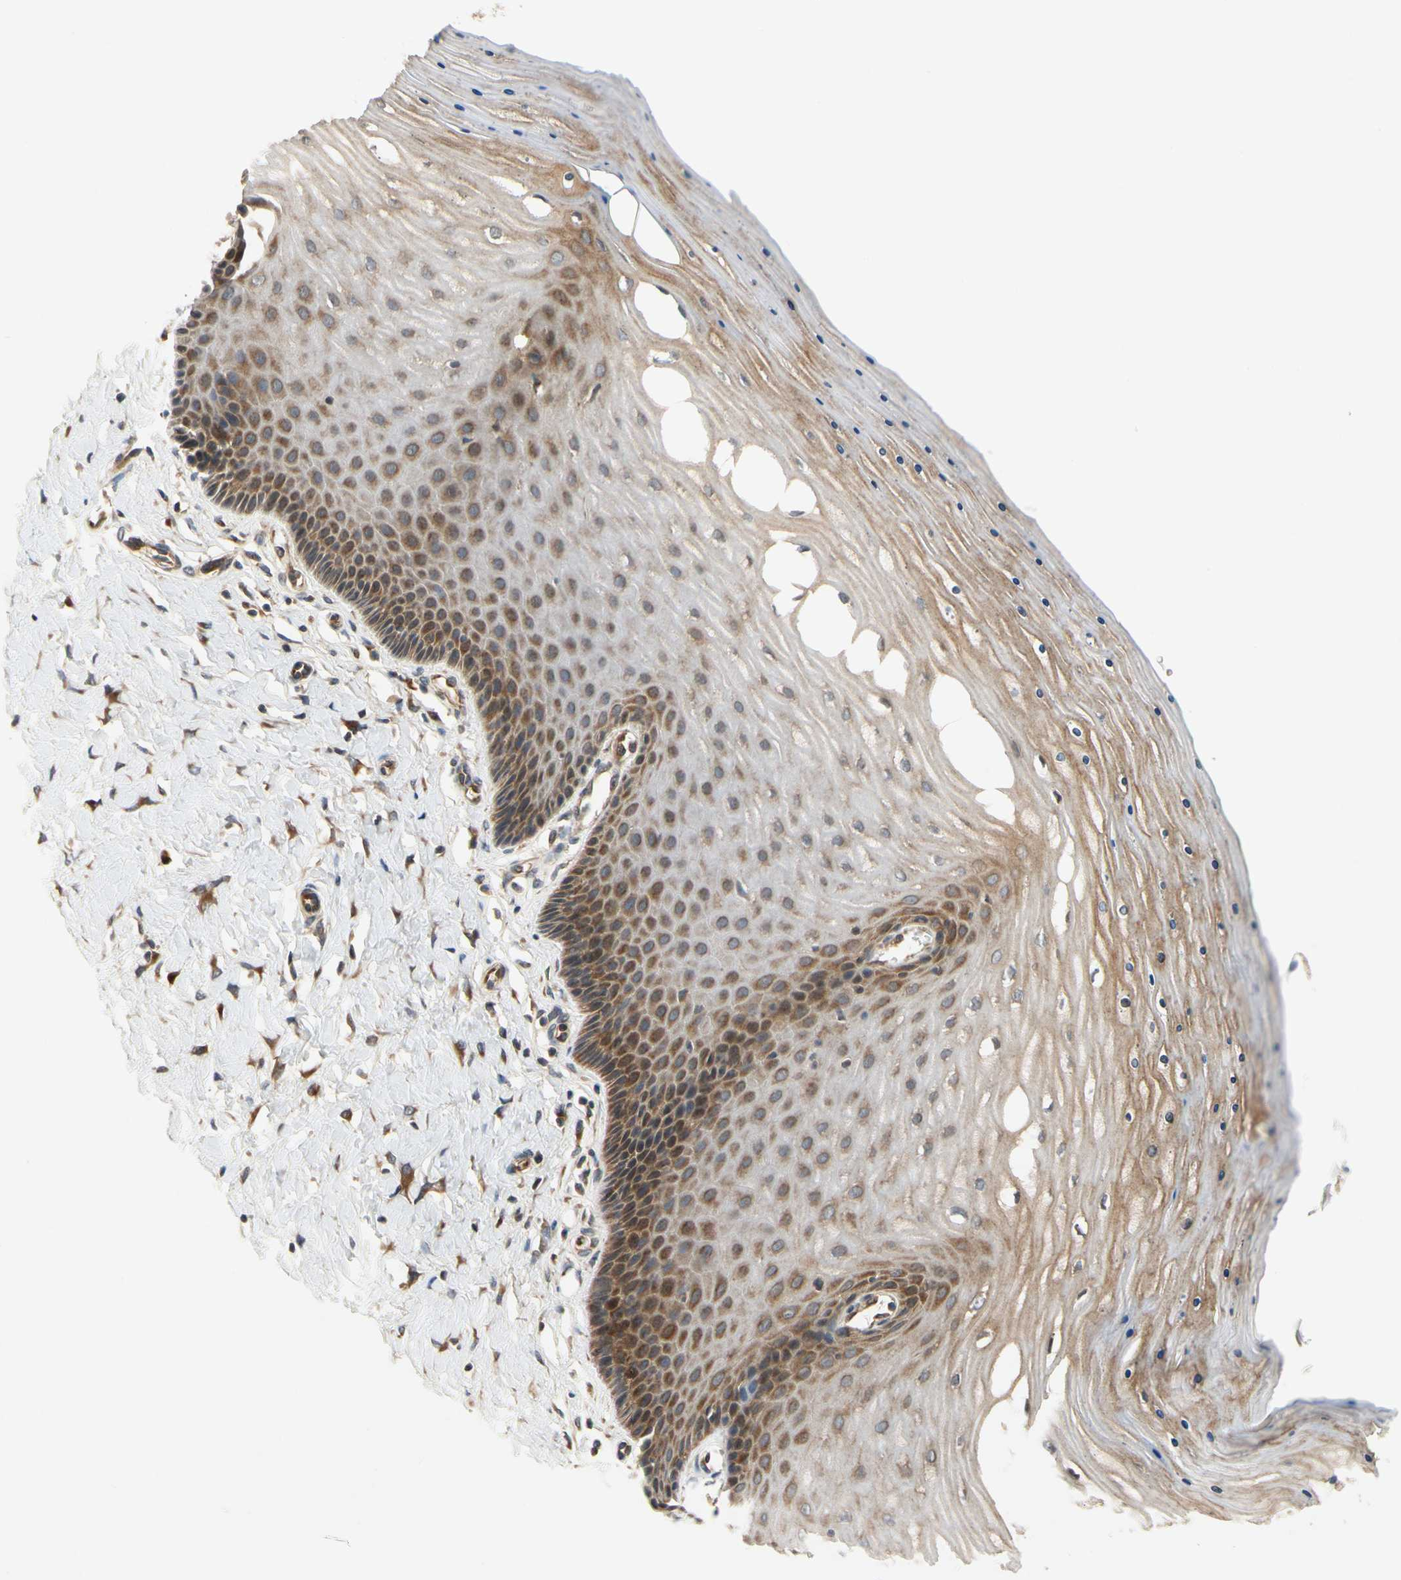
{"staining": {"intensity": "strong", "quantity": ">75%", "location": "cytoplasmic/membranous"}, "tissue": "cervix", "cell_type": "Glandular cells", "image_type": "normal", "snomed": [{"axis": "morphology", "description": "Normal tissue, NOS"}, {"axis": "topography", "description": "Cervix"}], "caption": "High-power microscopy captured an immunohistochemistry (IHC) image of benign cervix, revealing strong cytoplasmic/membranous expression in approximately >75% of glandular cells.", "gene": "TDRP", "patient": {"sex": "female", "age": 55}}